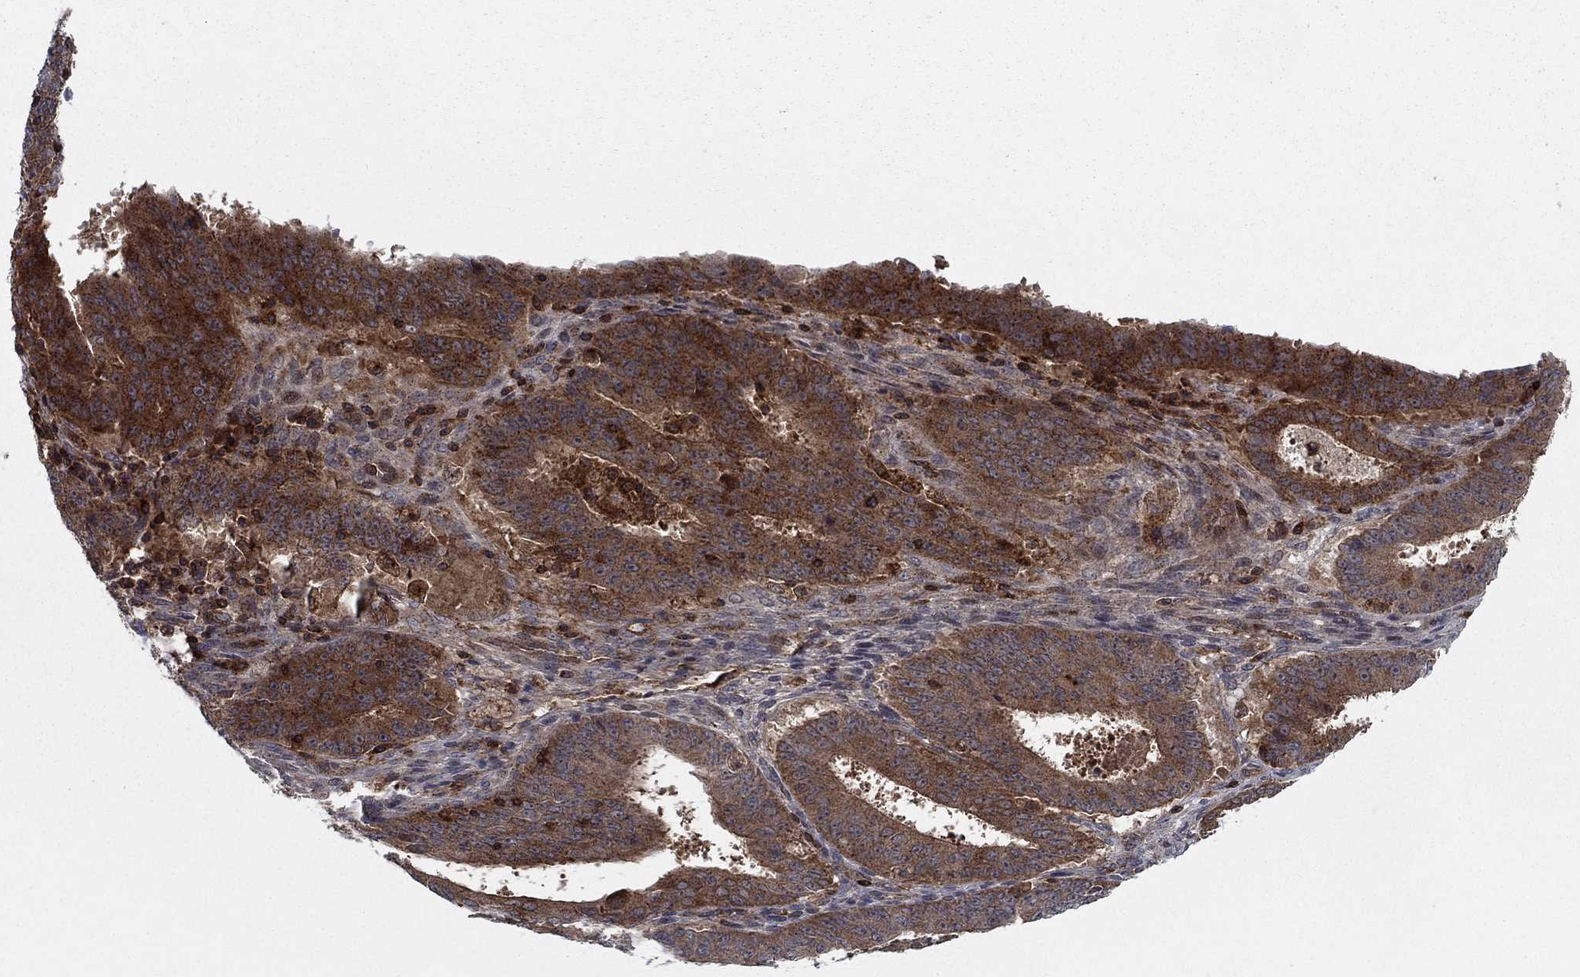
{"staining": {"intensity": "strong", "quantity": "25%-75%", "location": "cytoplasmic/membranous"}, "tissue": "ovarian cancer", "cell_type": "Tumor cells", "image_type": "cancer", "snomed": [{"axis": "morphology", "description": "Carcinoma, endometroid"}, {"axis": "topography", "description": "Ovary"}], "caption": "Immunohistochemistry micrograph of neoplastic tissue: endometroid carcinoma (ovarian) stained using immunohistochemistry (IHC) displays high levels of strong protein expression localized specifically in the cytoplasmic/membranous of tumor cells, appearing as a cytoplasmic/membranous brown color.", "gene": "IFI35", "patient": {"sex": "female", "age": 42}}